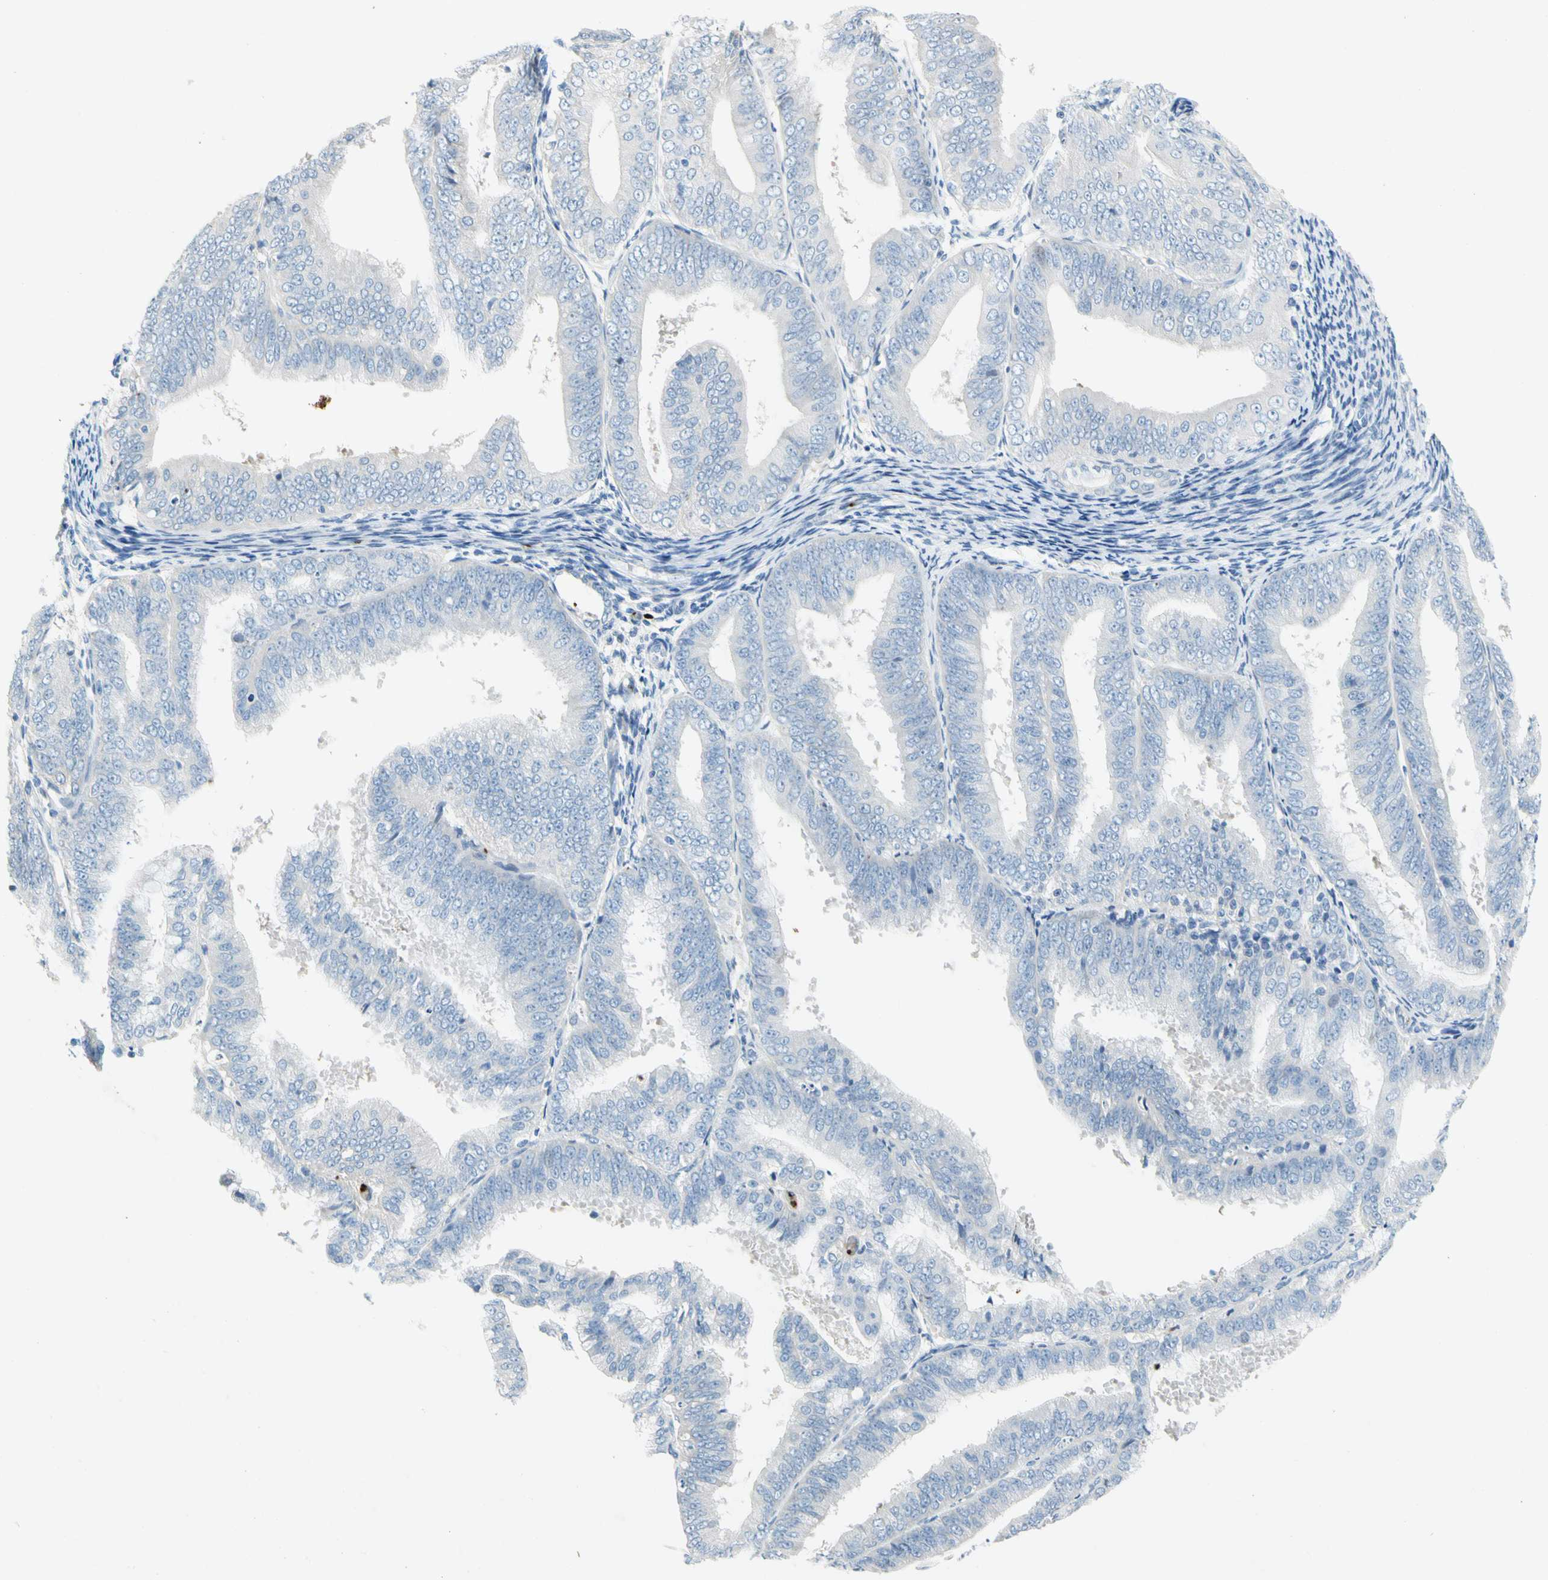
{"staining": {"intensity": "negative", "quantity": "none", "location": "none"}, "tissue": "endometrial cancer", "cell_type": "Tumor cells", "image_type": "cancer", "snomed": [{"axis": "morphology", "description": "Adenocarcinoma, NOS"}, {"axis": "topography", "description": "Endometrium"}], "caption": "Immunohistochemistry (IHC) photomicrograph of adenocarcinoma (endometrial) stained for a protein (brown), which displays no positivity in tumor cells.", "gene": "PPBP", "patient": {"sex": "female", "age": 63}}